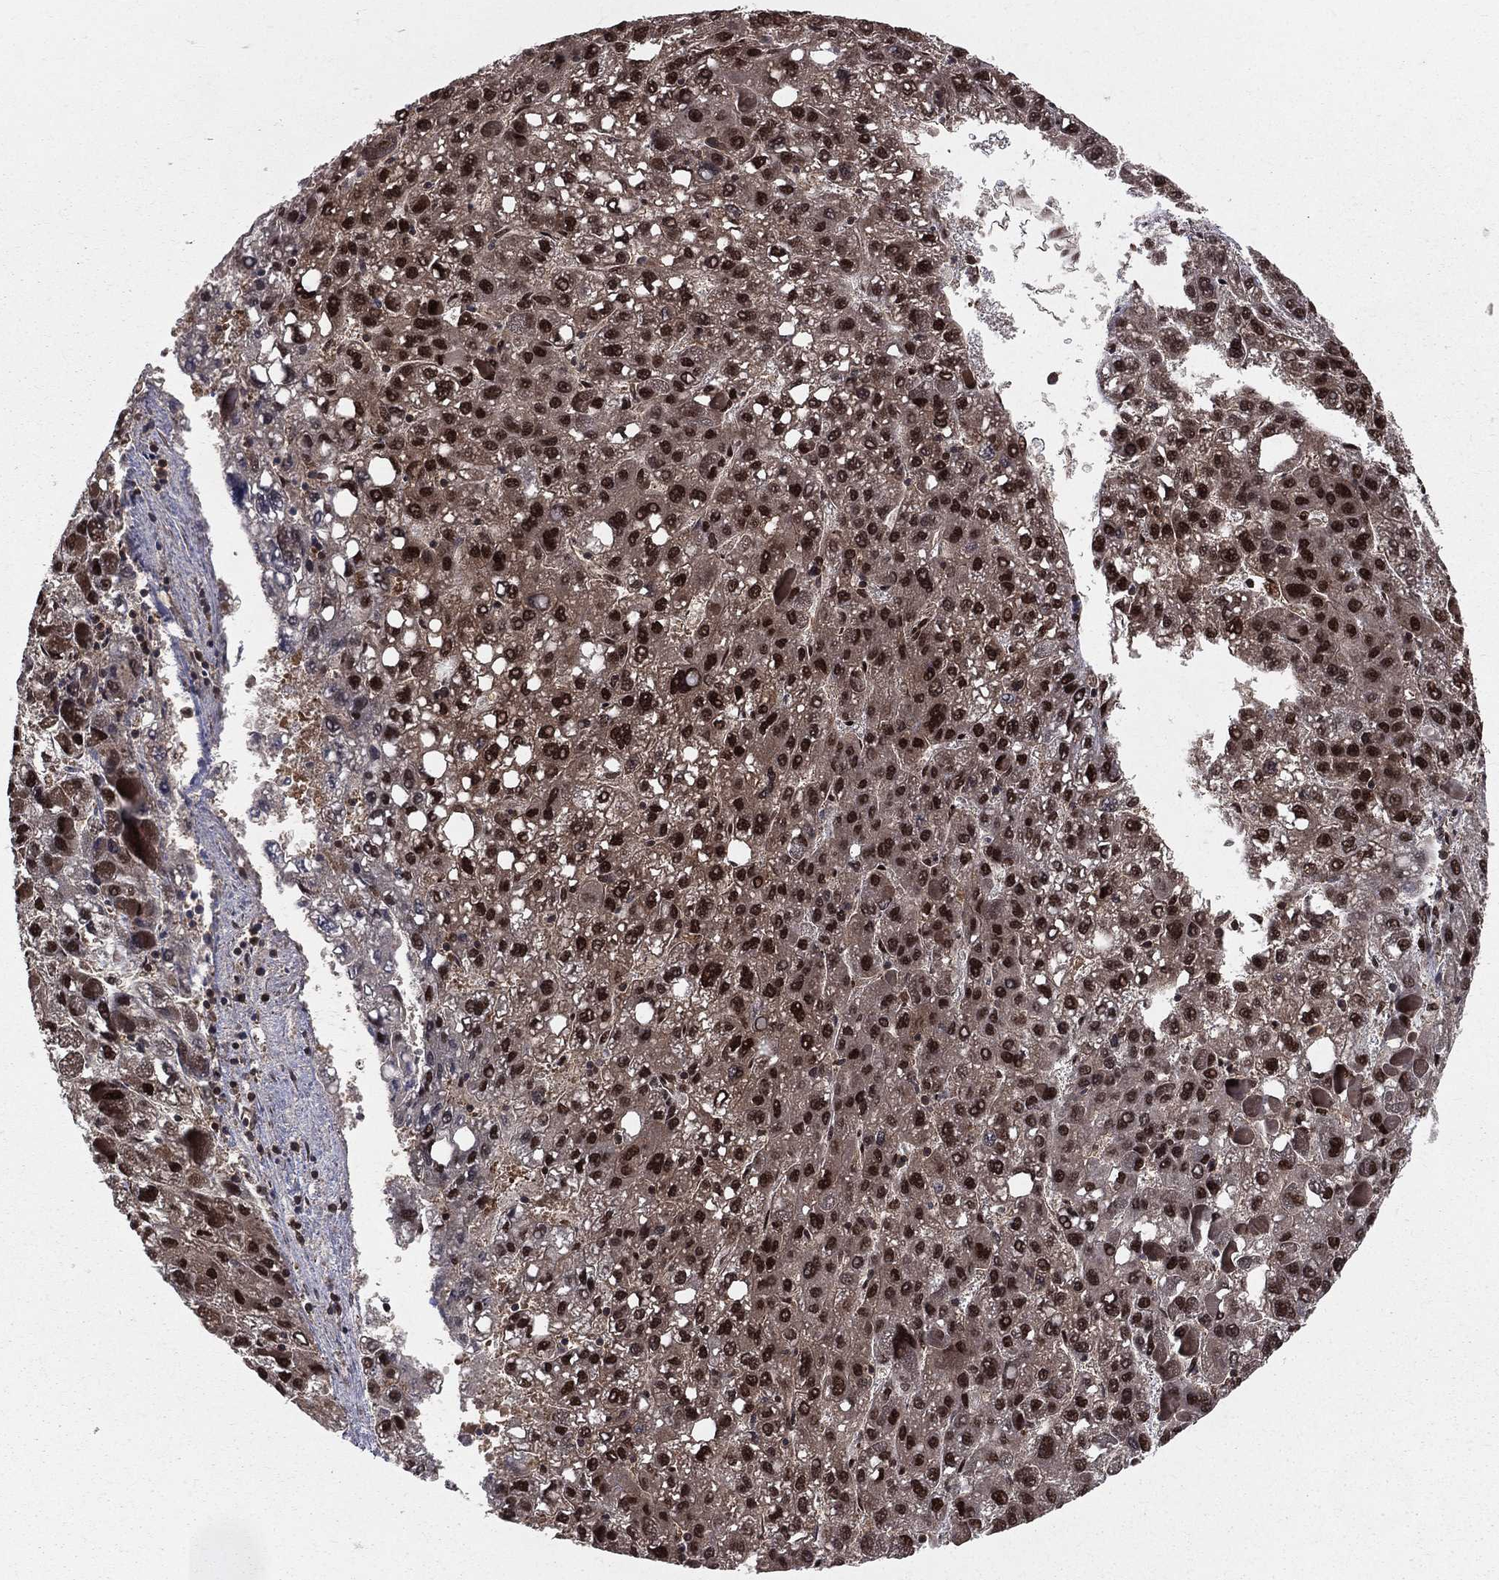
{"staining": {"intensity": "strong", "quantity": ">75%", "location": "nuclear"}, "tissue": "liver cancer", "cell_type": "Tumor cells", "image_type": "cancer", "snomed": [{"axis": "morphology", "description": "Carcinoma, Hepatocellular, NOS"}, {"axis": "topography", "description": "Liver"}], "caption": "Human liver cancer stained for a protein (brown) displays strong nuclear positive staining in approximately >75% of tumor cells.", "gene": "COPS4", "patient": {"sex": "female", "age": 82}}